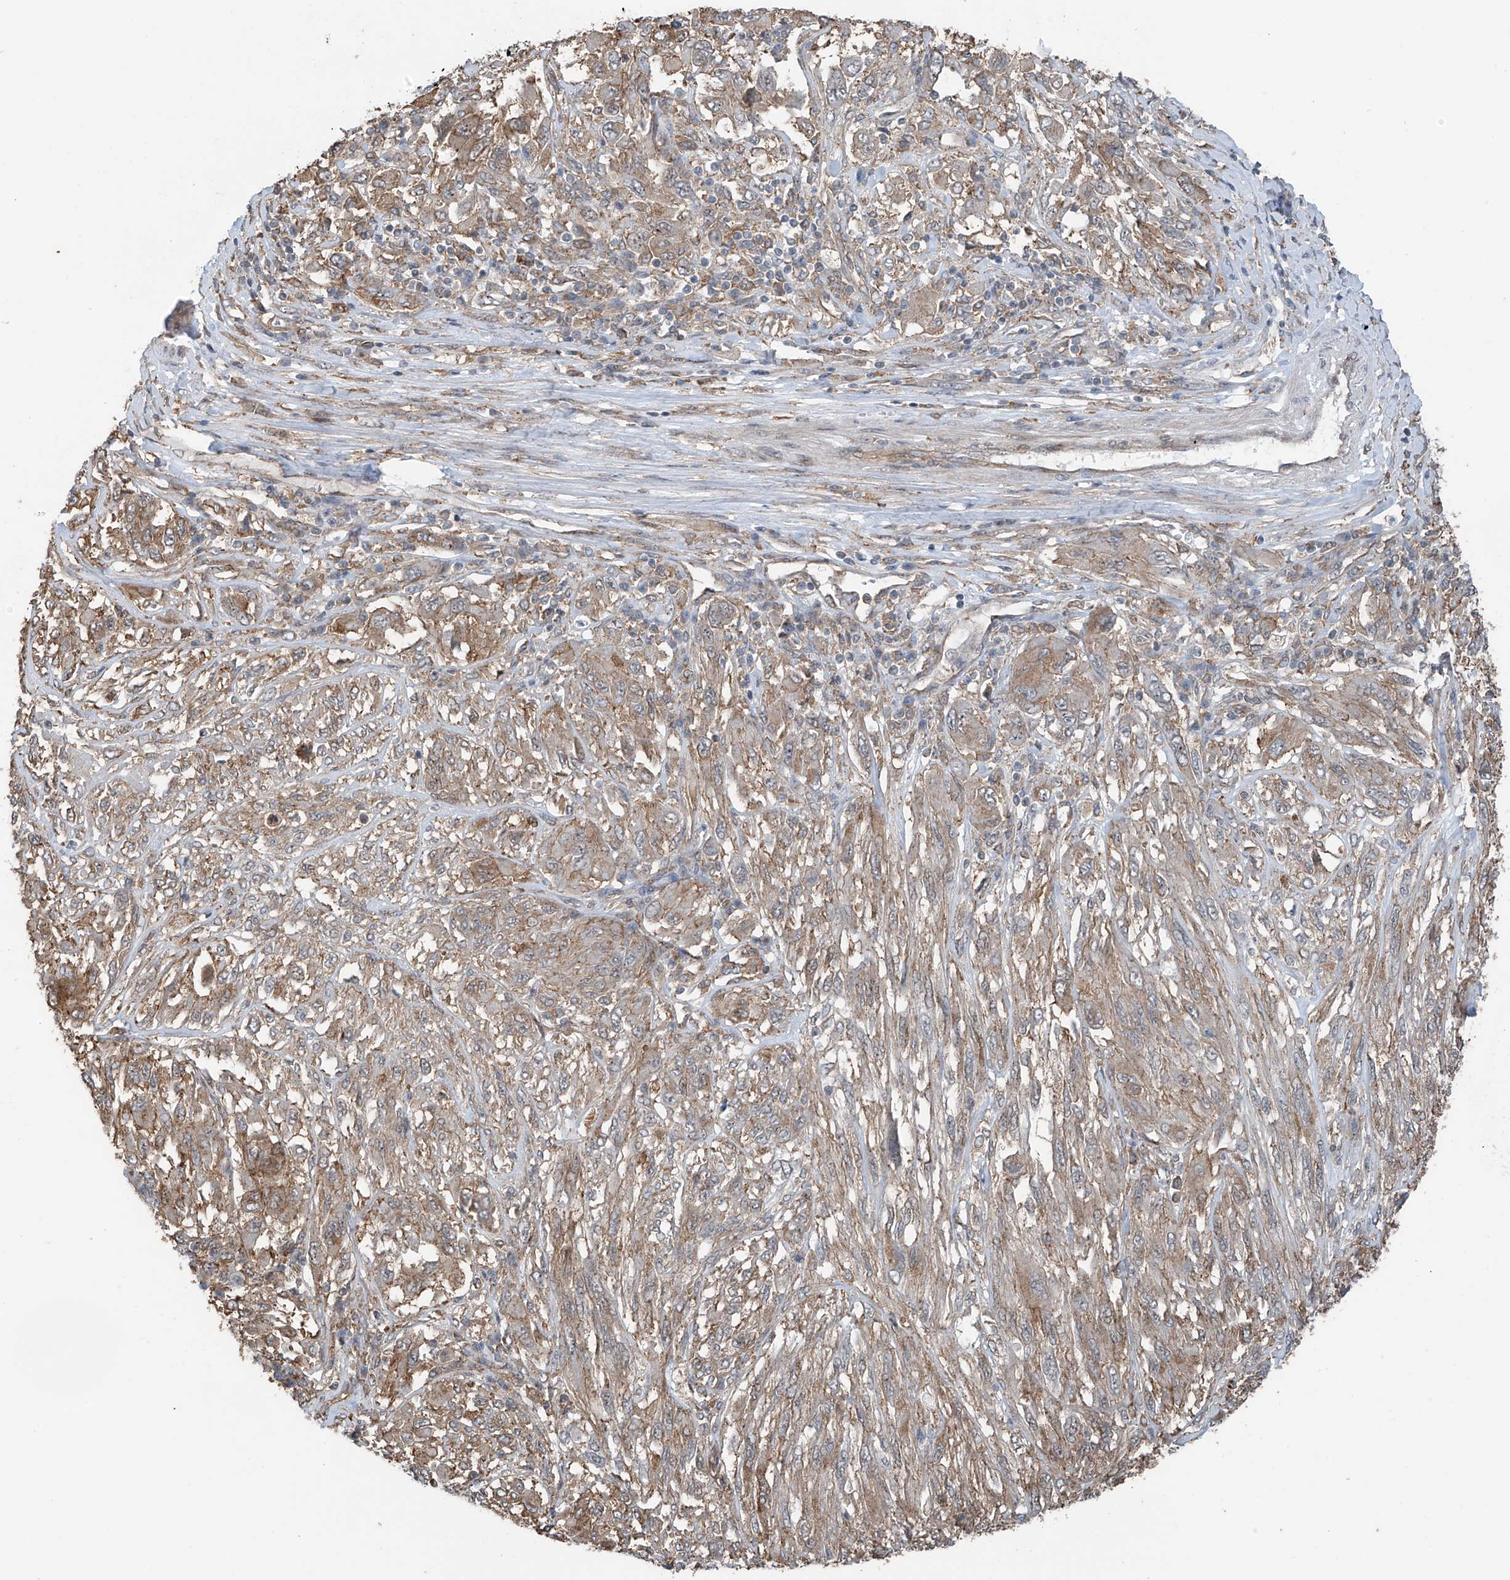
{"staining": {"intensity": "weak", "quantity": ">75%", "location": "cytoplasmic/membranous"}, "tissue": "melanoma", "cell_type": "Tumor cells", "image_type": "cancer", "snomed": [{"axis": "morphology", "description": "Malignant melanoma, NOS"}, {"axis": "topography", "description": "Skin"}], "caption": "This histopathology image reveals malignant melanoma stained with immunohistochemistry to label a protein in brown. The cytoplasmic/membranous of tumor cells show weak positivity for the protein. Nuclei are counter-stained blue.", "gene": "ZNF189", "patient": {"sex": "female", "age": 91}}